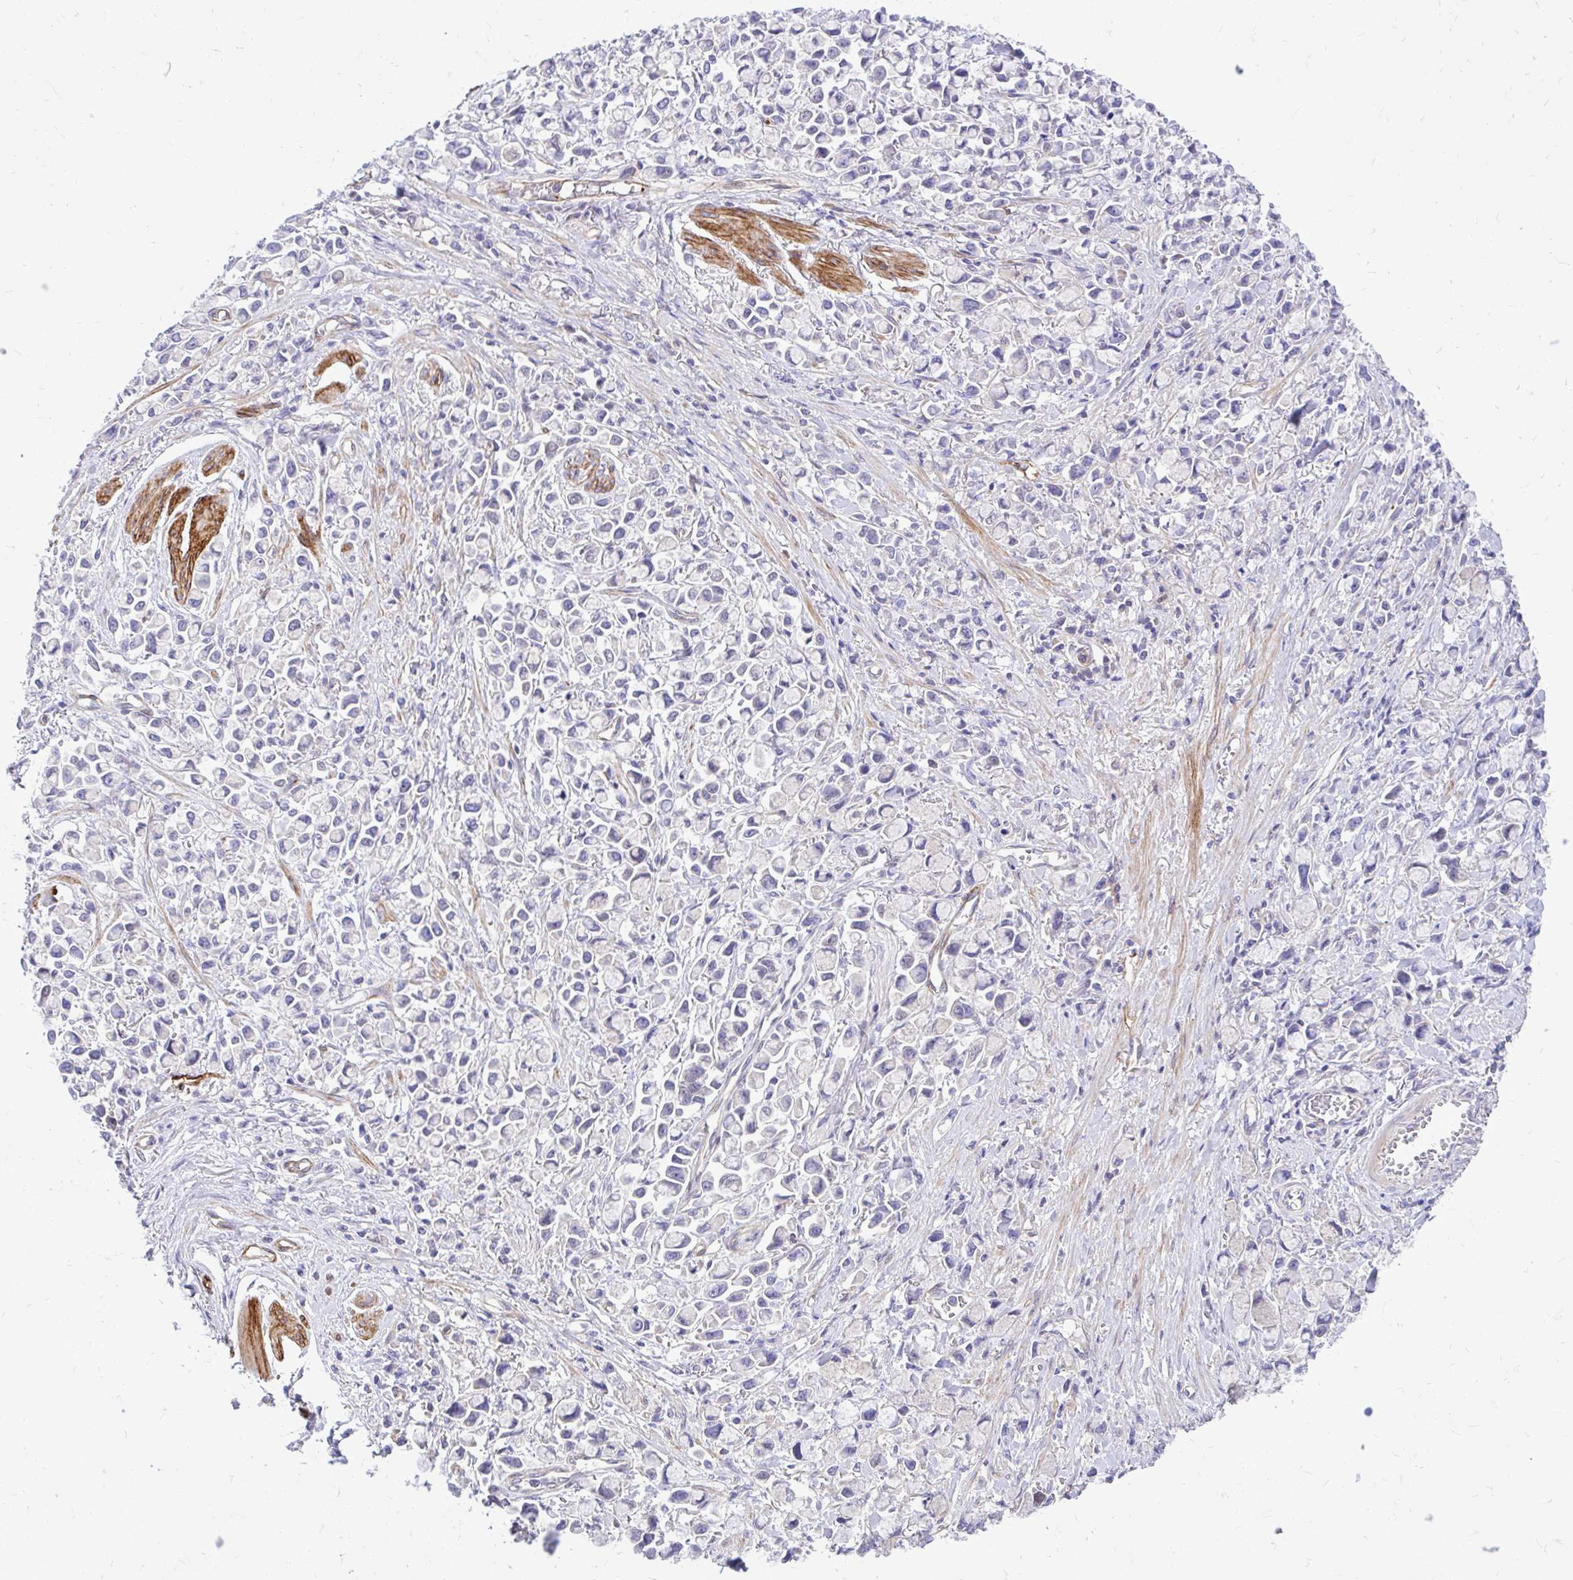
{"staining": {"intensity": "negative", "quantity": "none", "location": "none"}, "tissue": "stomach cancer", "cell_type": "Tumor cells", "image_type": "cancer", "snomed": [{"axis": "morphology", "description": "Adenocarcinoma, NOS"}, {"axis": "topography", "description": "Stomach"}], "caption": "Immunohistochemistry (IHC) histopathology image of neoplastic tissue: stomach cancer stained with DAB (3,3'-diaminobenzidine) demonstrates no significant protein expression in tumor cells.", "gene": "ESPNL", "patient": {"sex": "female", "age": 81}}